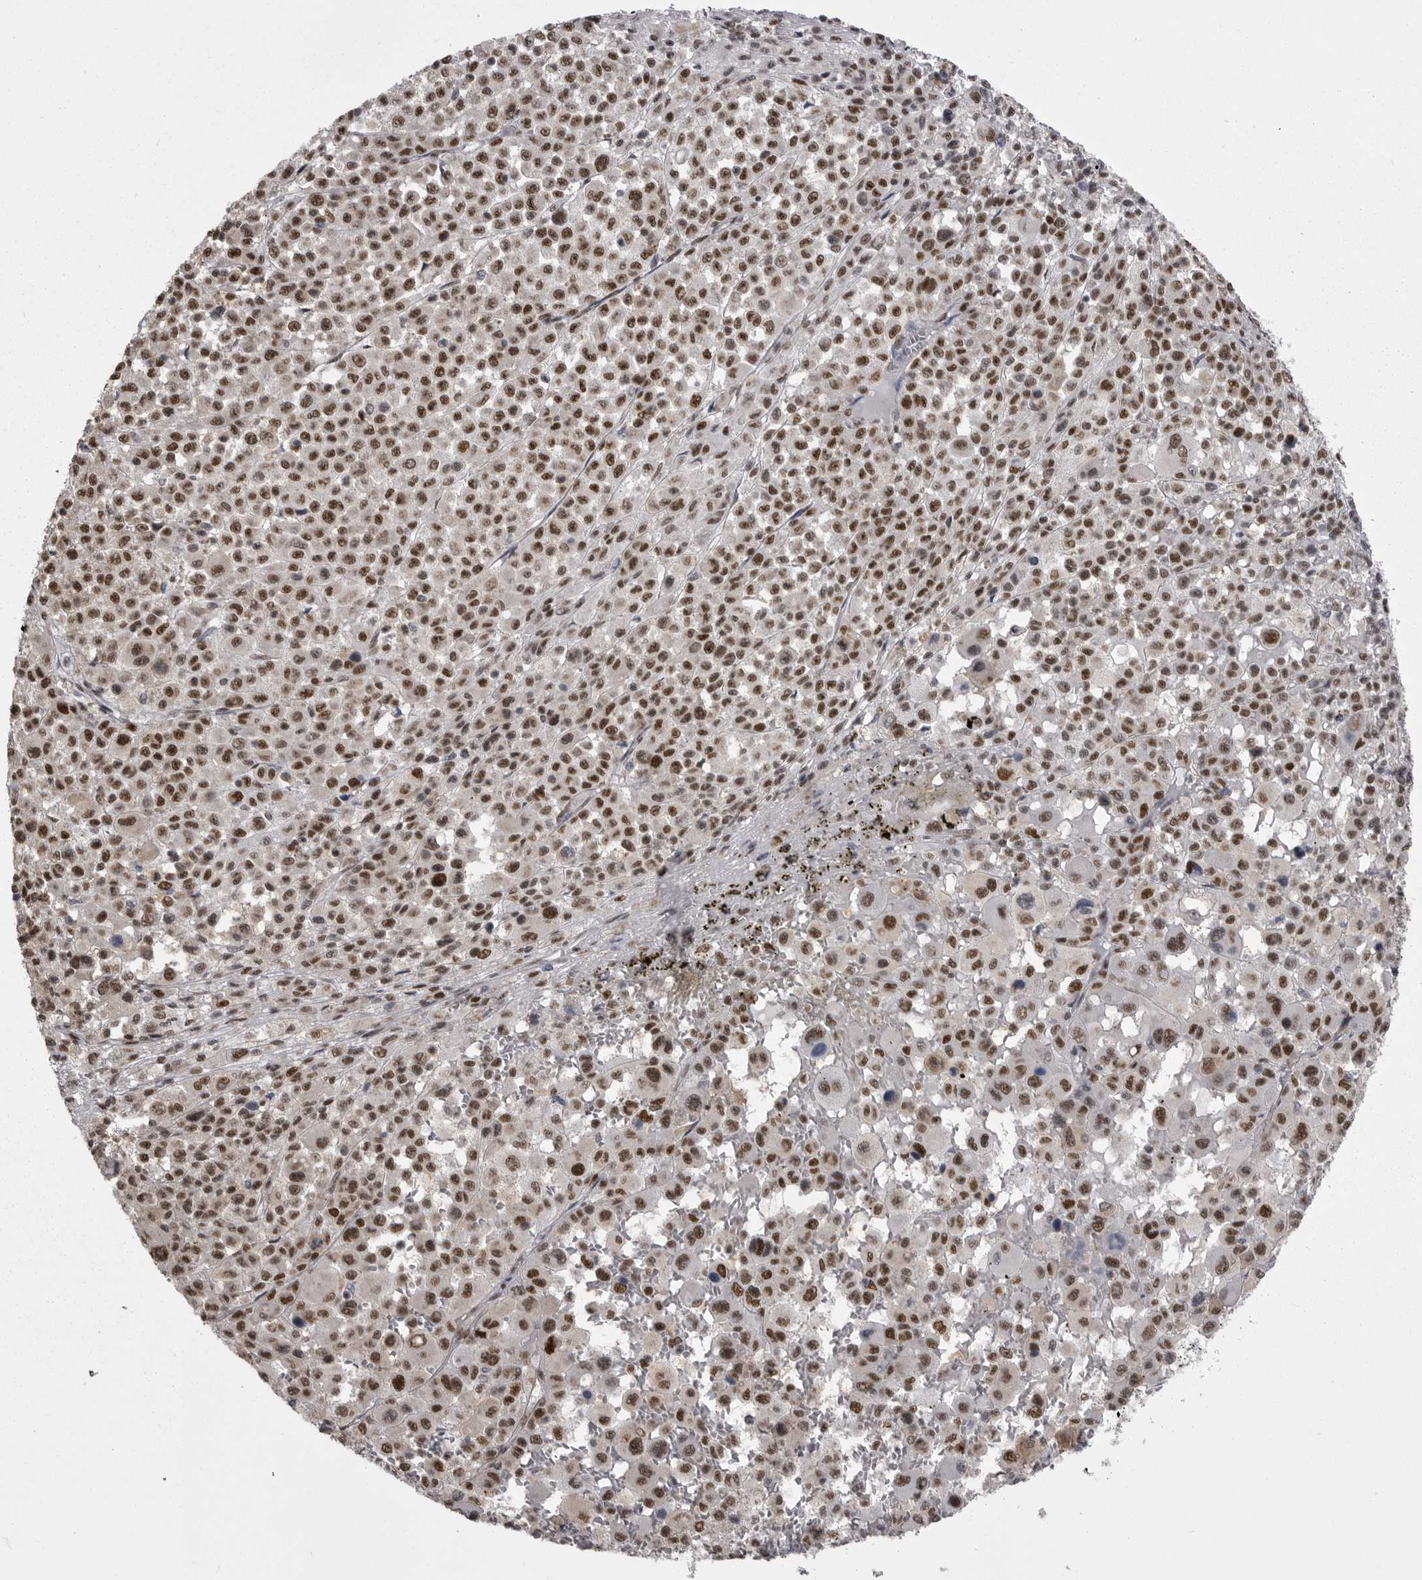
{"staining": {"intensity": "strong", "quantity": ">75%", "location": "nuclear"}, "tissue": "melanoma", "cell_type": "Tumor cells", "image_type": "cancer", "snomed": [{"axis": "morphology", "description": "Malignant melanoma, Metastatic site"}, {"axis": "topography", "description": "Skin"}], "caption": "Immunohistochemical staining of melanoma exhibits strong nuclear protein expression in about >75% of tumor cells.", "gene": "MEPCE", "patient": {"sex": "female", "age": 74}}